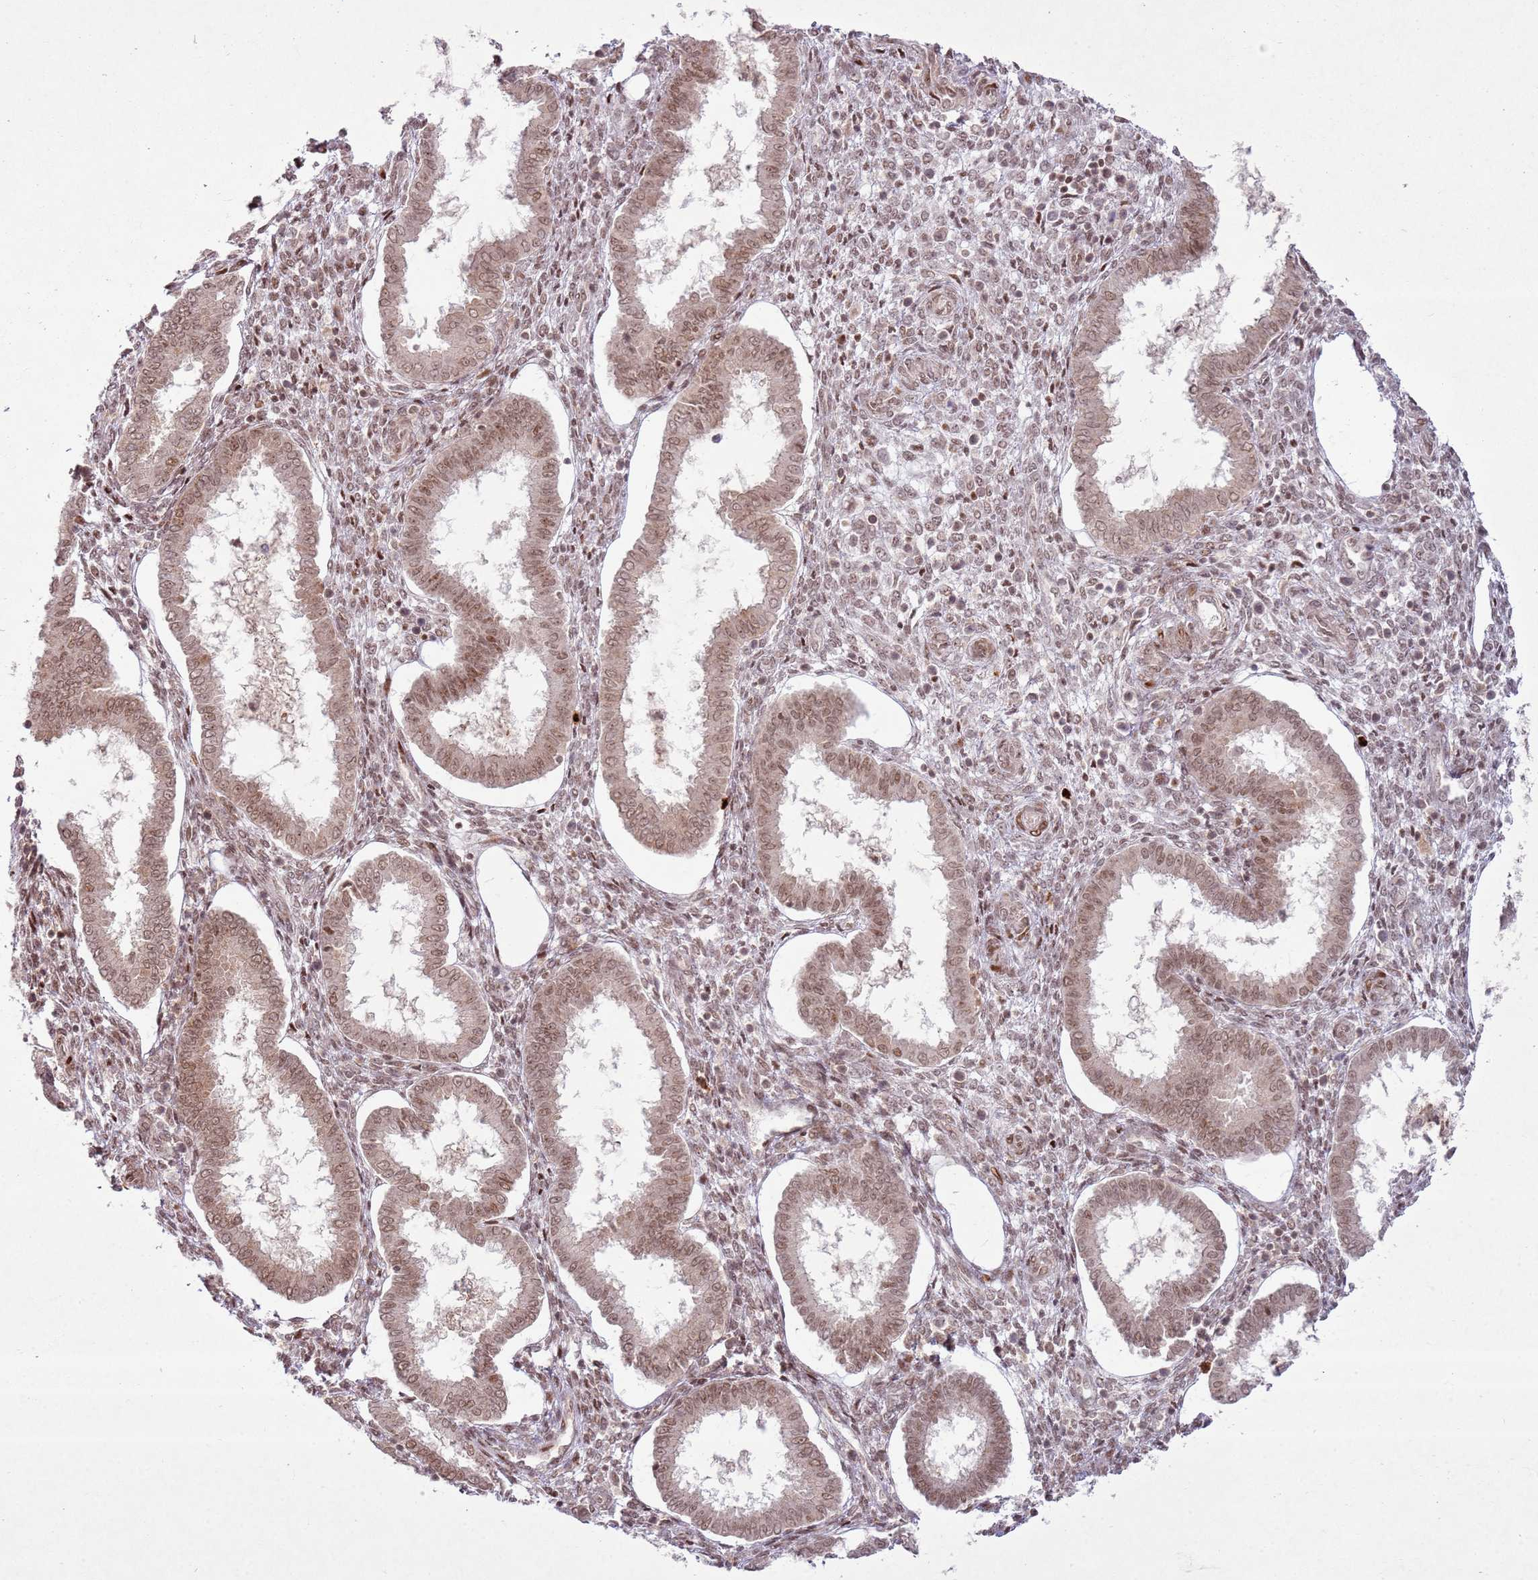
{"staining": {"intensity": "moderate", "quantity": ">75%", "location": "nuclear"}, "tissue": "endometrium", "cell_type": "Cells in endometrial stroma", "image_type": "normal", "snomed": [{"axis": "morphology", "description": "Normal tissue, NOS"}, {"axis": "topography", "description": "Endometrium"}], "caption": "Brown immunohistochemical staining in normal endometrium shows moderate nuclear expression in about >75% of cells in endometrial stroma.", "gene": "KLHL36", "patient": {"sex": "female", "age": 24}}